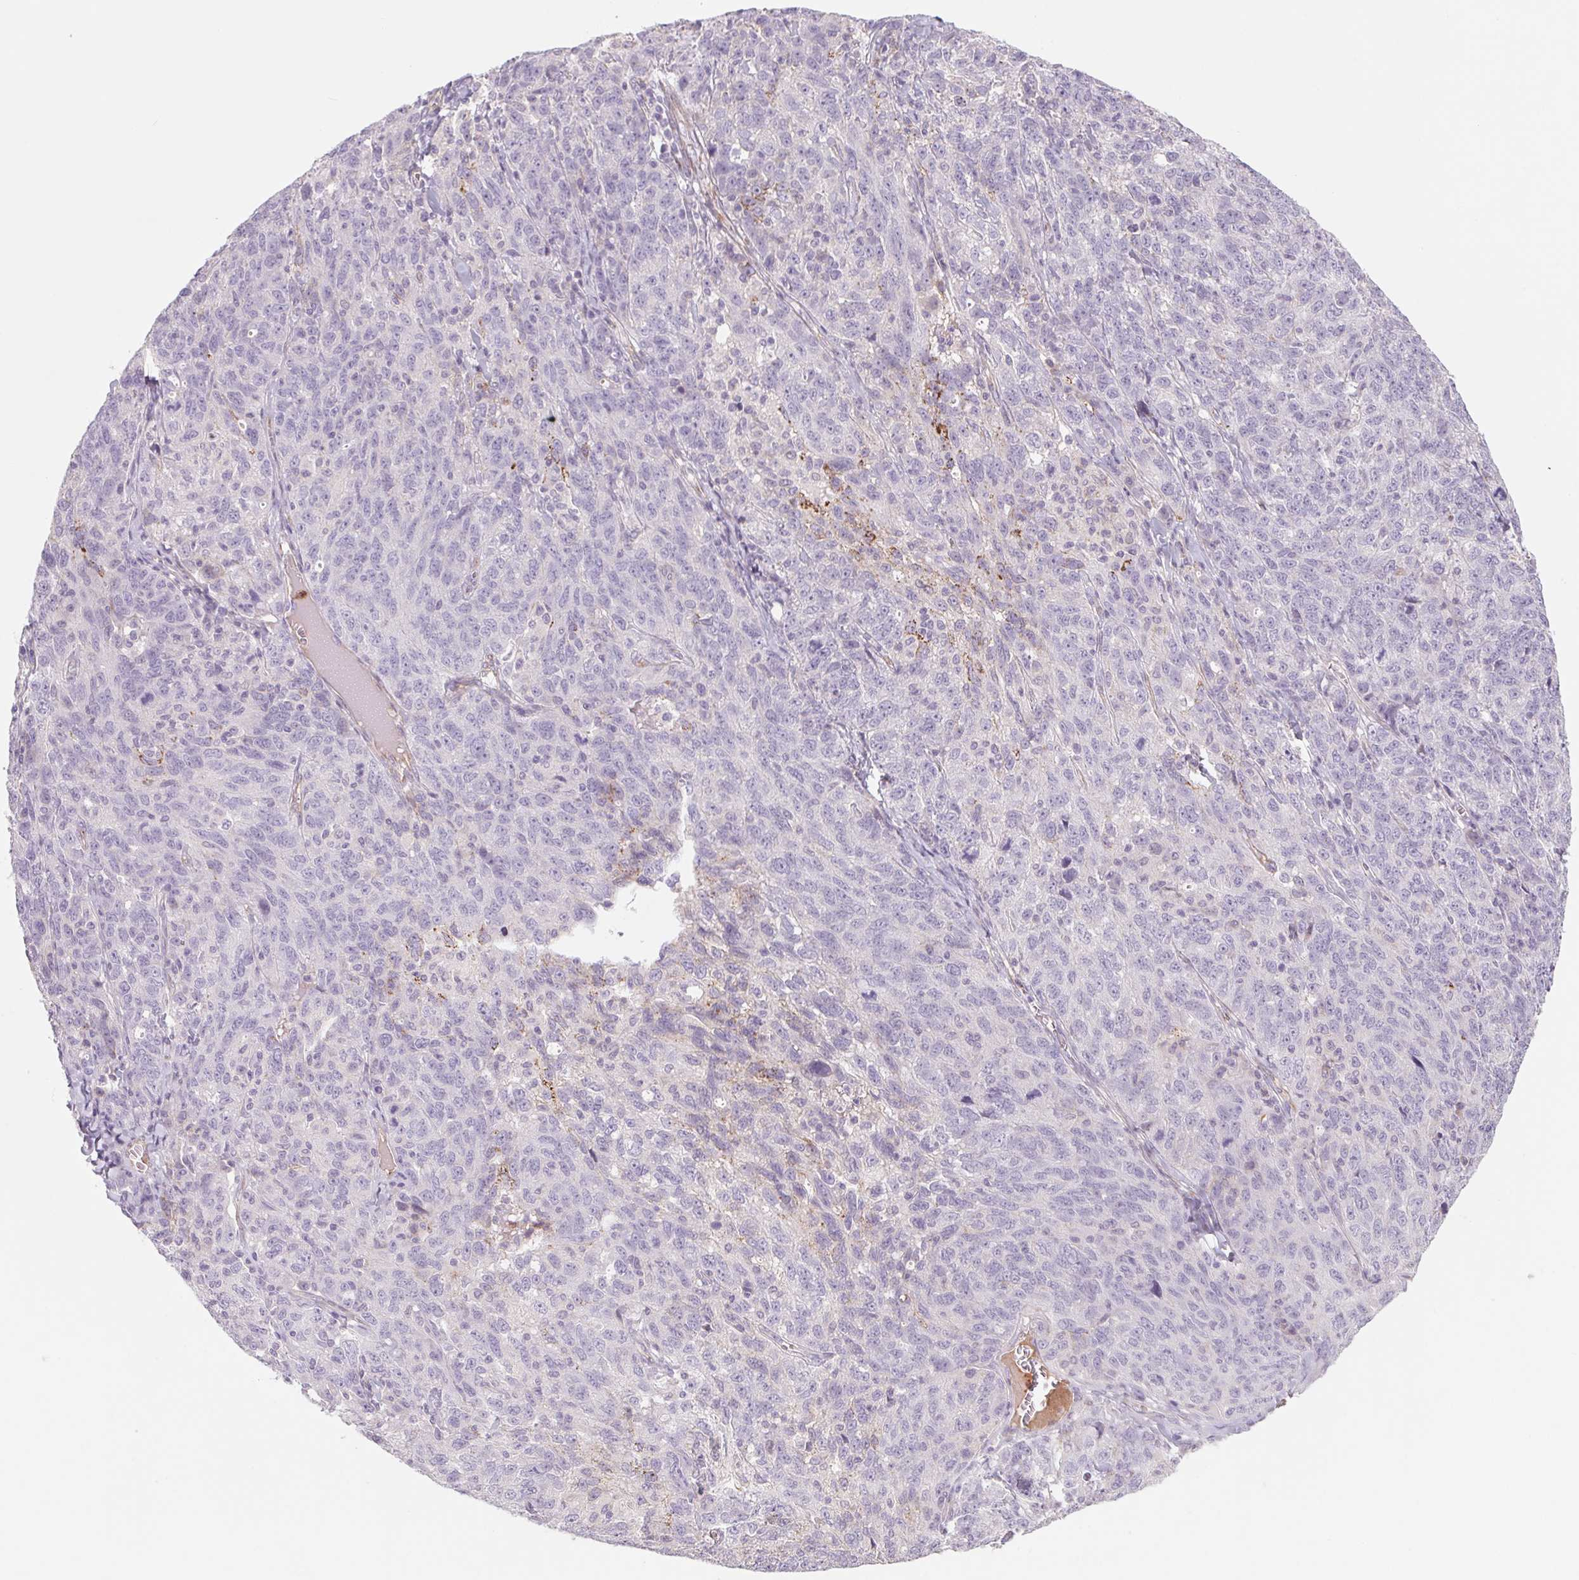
{"staining": {"intensity": "negative", "quantity": "none", "location": "none"}, "tissue": "ovarian cancer", "cell_type": "Tumor cells", "image_type": "cancer", "snomed": [{"axis": "morphology", "description": "Cystadenocarcinoma, serous, NOS"}, {"axis": "topography", "description": "Ovary"}], "caption": "Tumor cells are negative for protein expression in human ovarian cancer.", "gene": "MS4A13", "patient": {"sex": "female", "age": 71}}